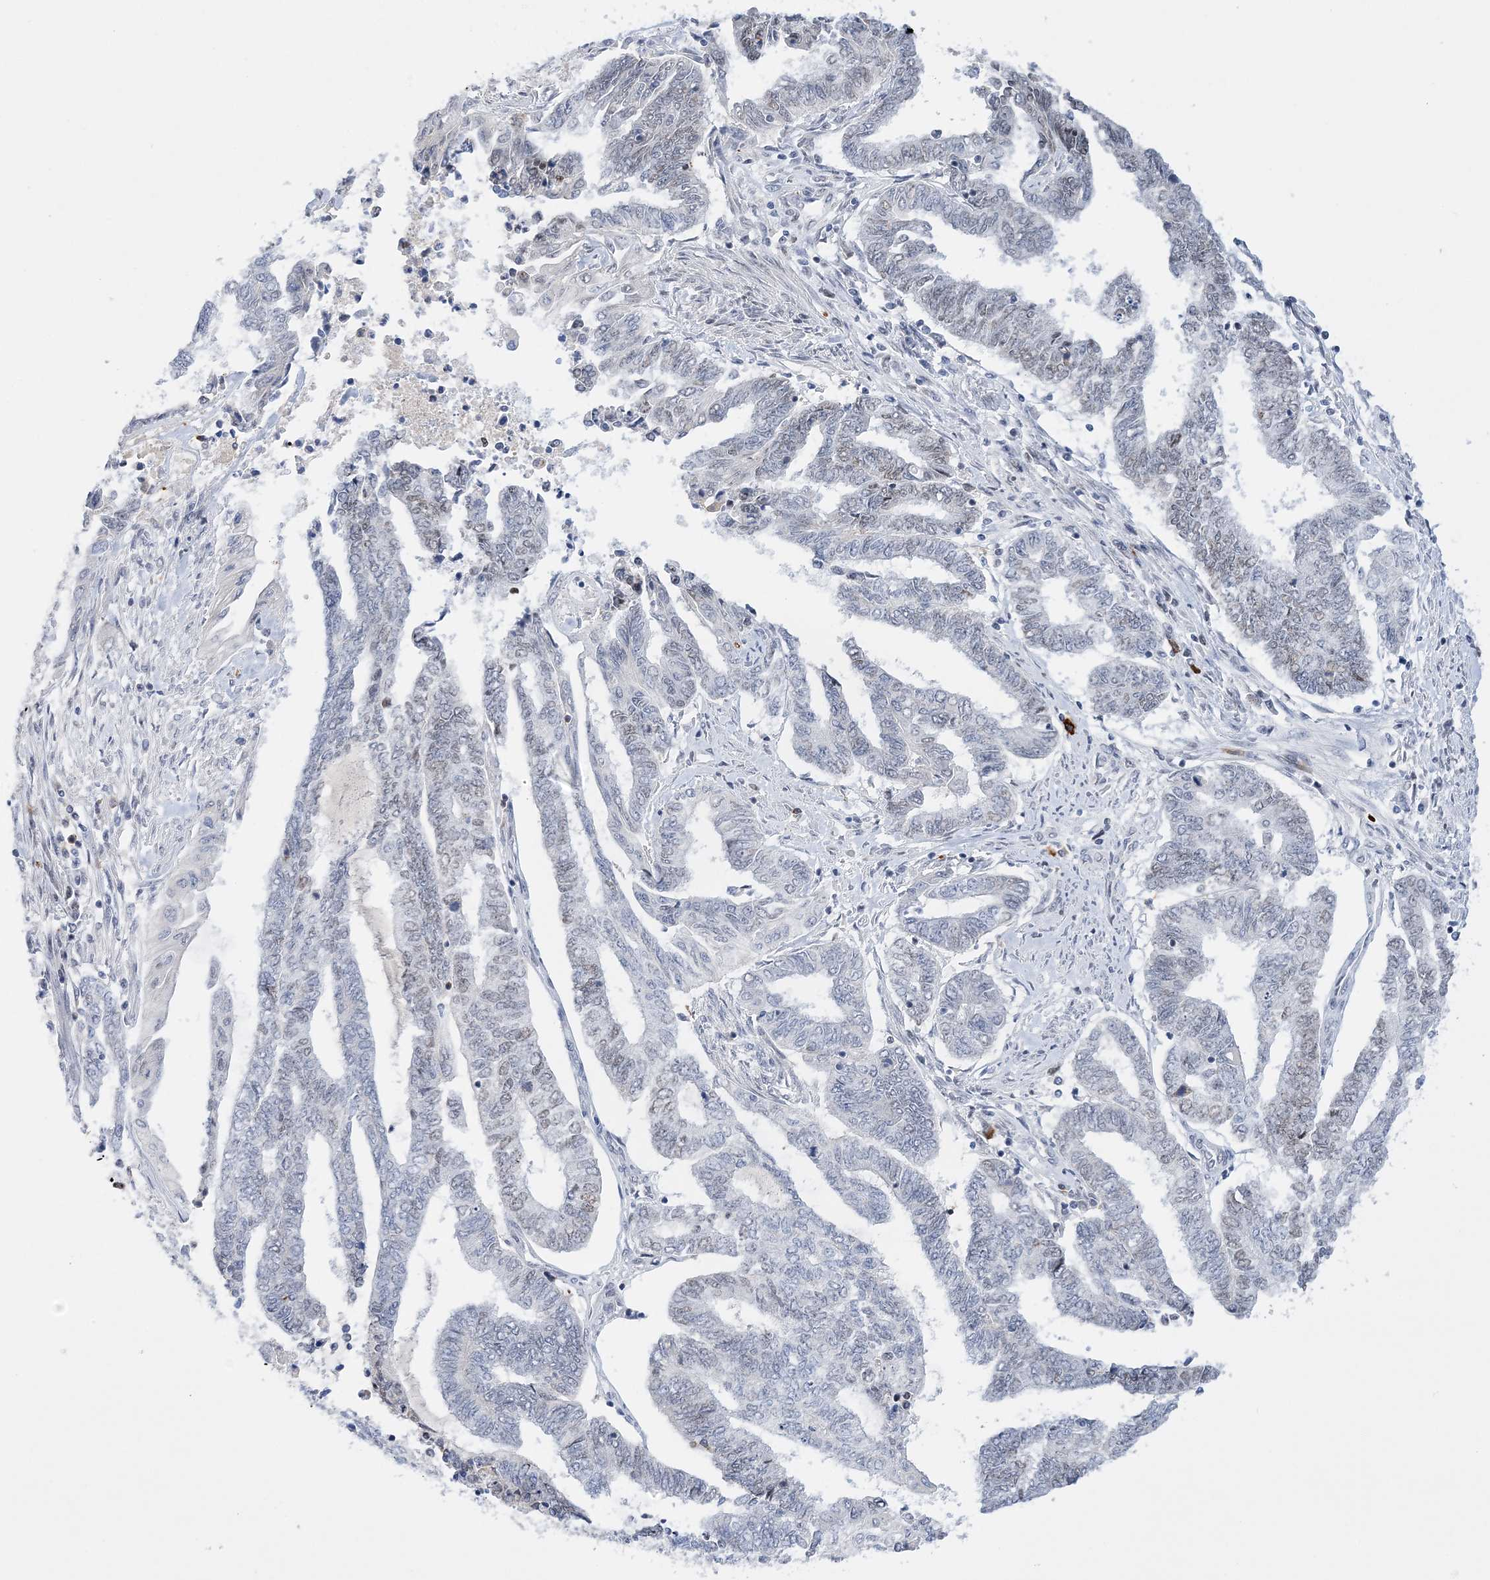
{"staining": {"intensity": "weak", "quantity": "<25%", "location": "nuclear"}, "tissue": "endometrial cancer", "cell_type": "Tumor cells", "image_type": "cancer", "snomed": [{"axis": "morphology", "description": "Adenocarcinoma, NOS"}, {"axis": "topography", "description": "Uterus"}, {"axis": "topography", "description": "Endometrium"}], "caption": "Tumor cells show no significant staining in adenocarcinoma (endometrial).", "gene": "PRMT9", "patient": {"sex": "female", "age": 70}}